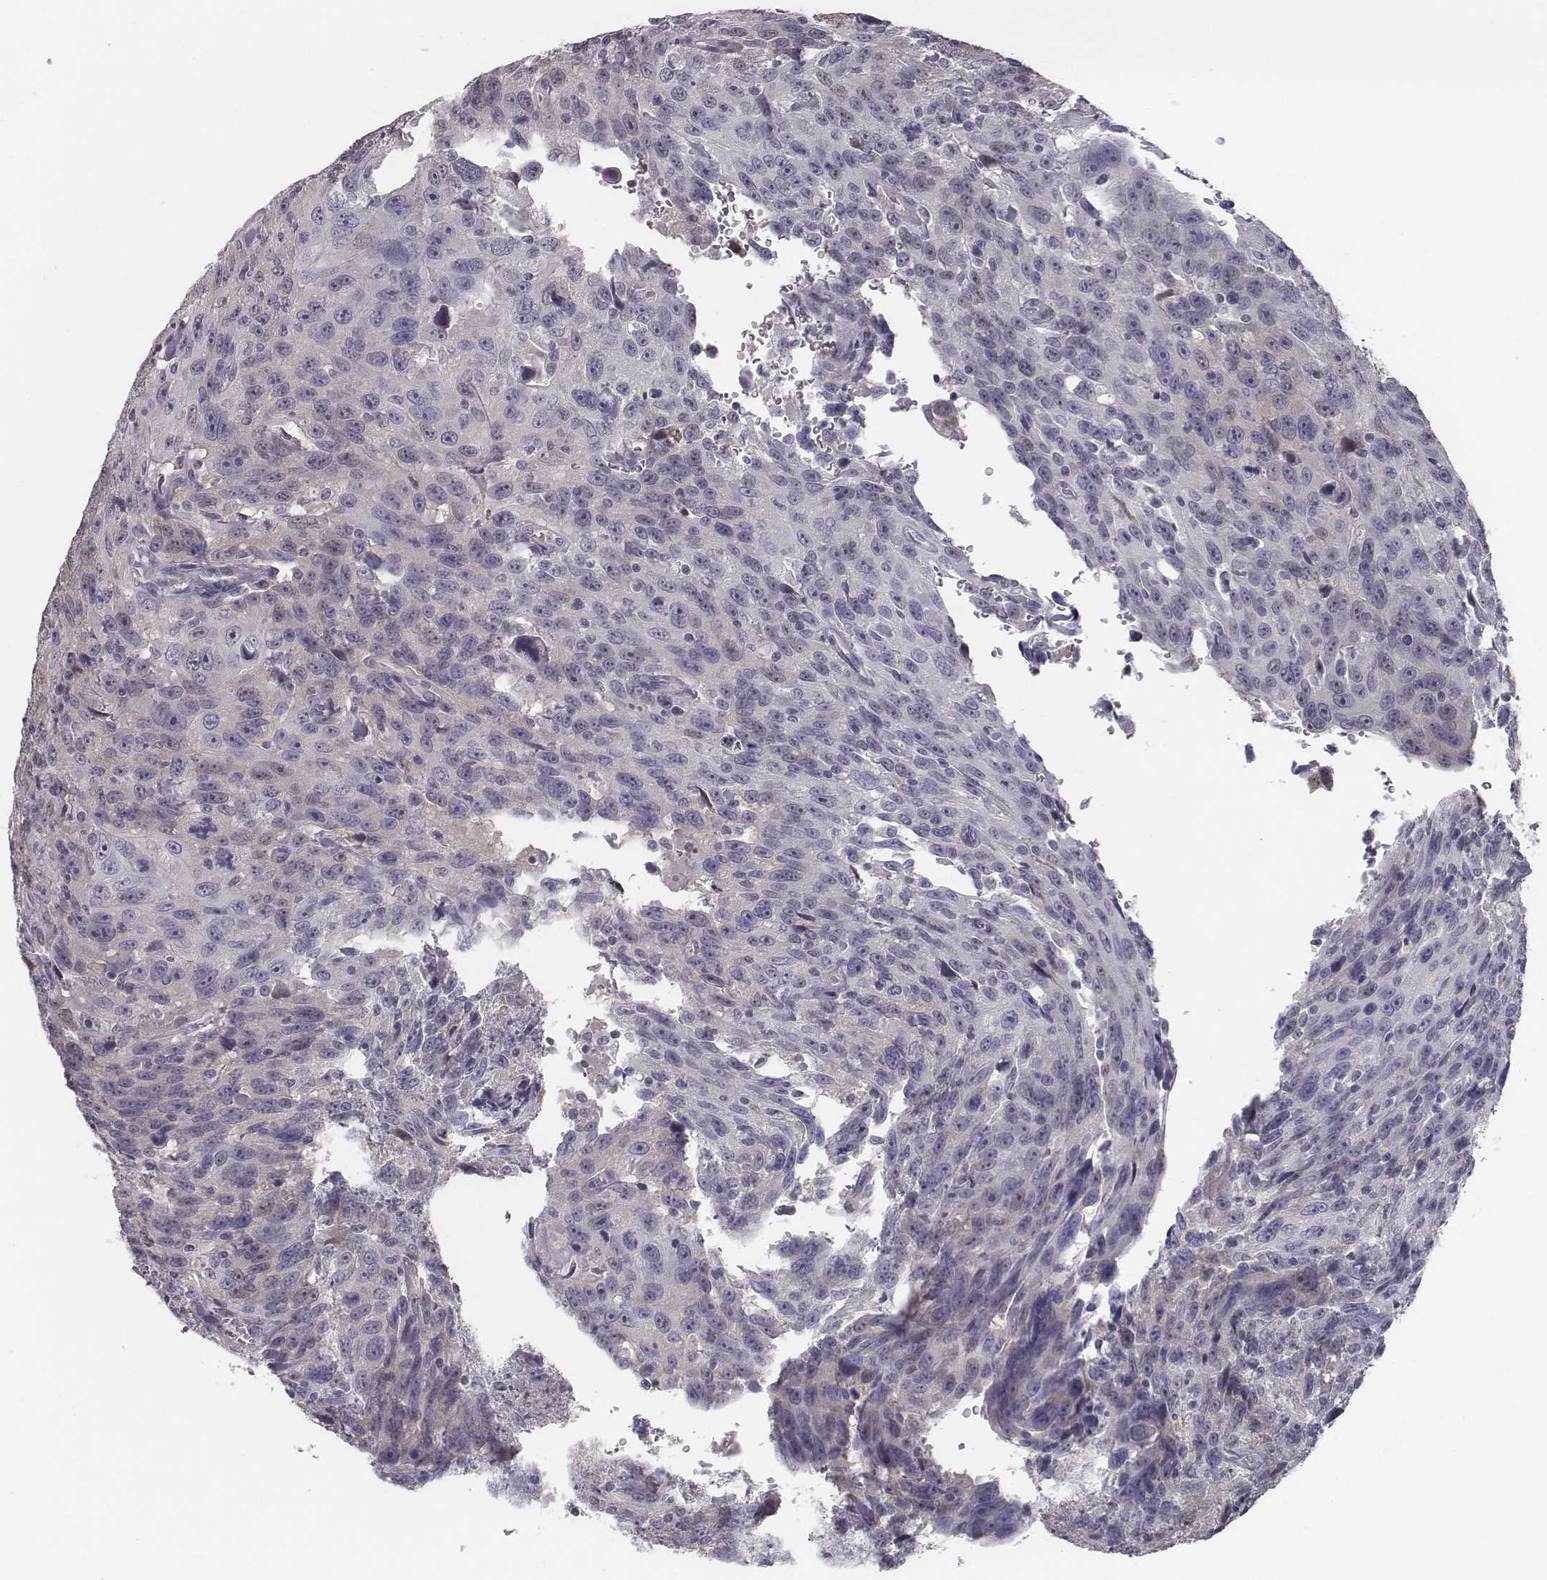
{"staining": {"intensity": "negative", "quantity": "none", "location": "none"}, "tissue": "urothelial cancer", "cell_type": "Tumor cells", "image_type": "cancer", "snomed": [{"axis": "morphology", "description": "Urothelial carcinoma, NOS"}, {"axis": "morphology", "description": "Urothelial carcinoma, High grade"}, {"axis": "topography", "description": "Urinary bladder"}], "caption": "Immunohistochemistry (IHC) of high-grade urothelial carcinoma shows no expression in tumor cells.", "gene": "ISYNA1", "patient": {"sex": "female", "age": 73}}